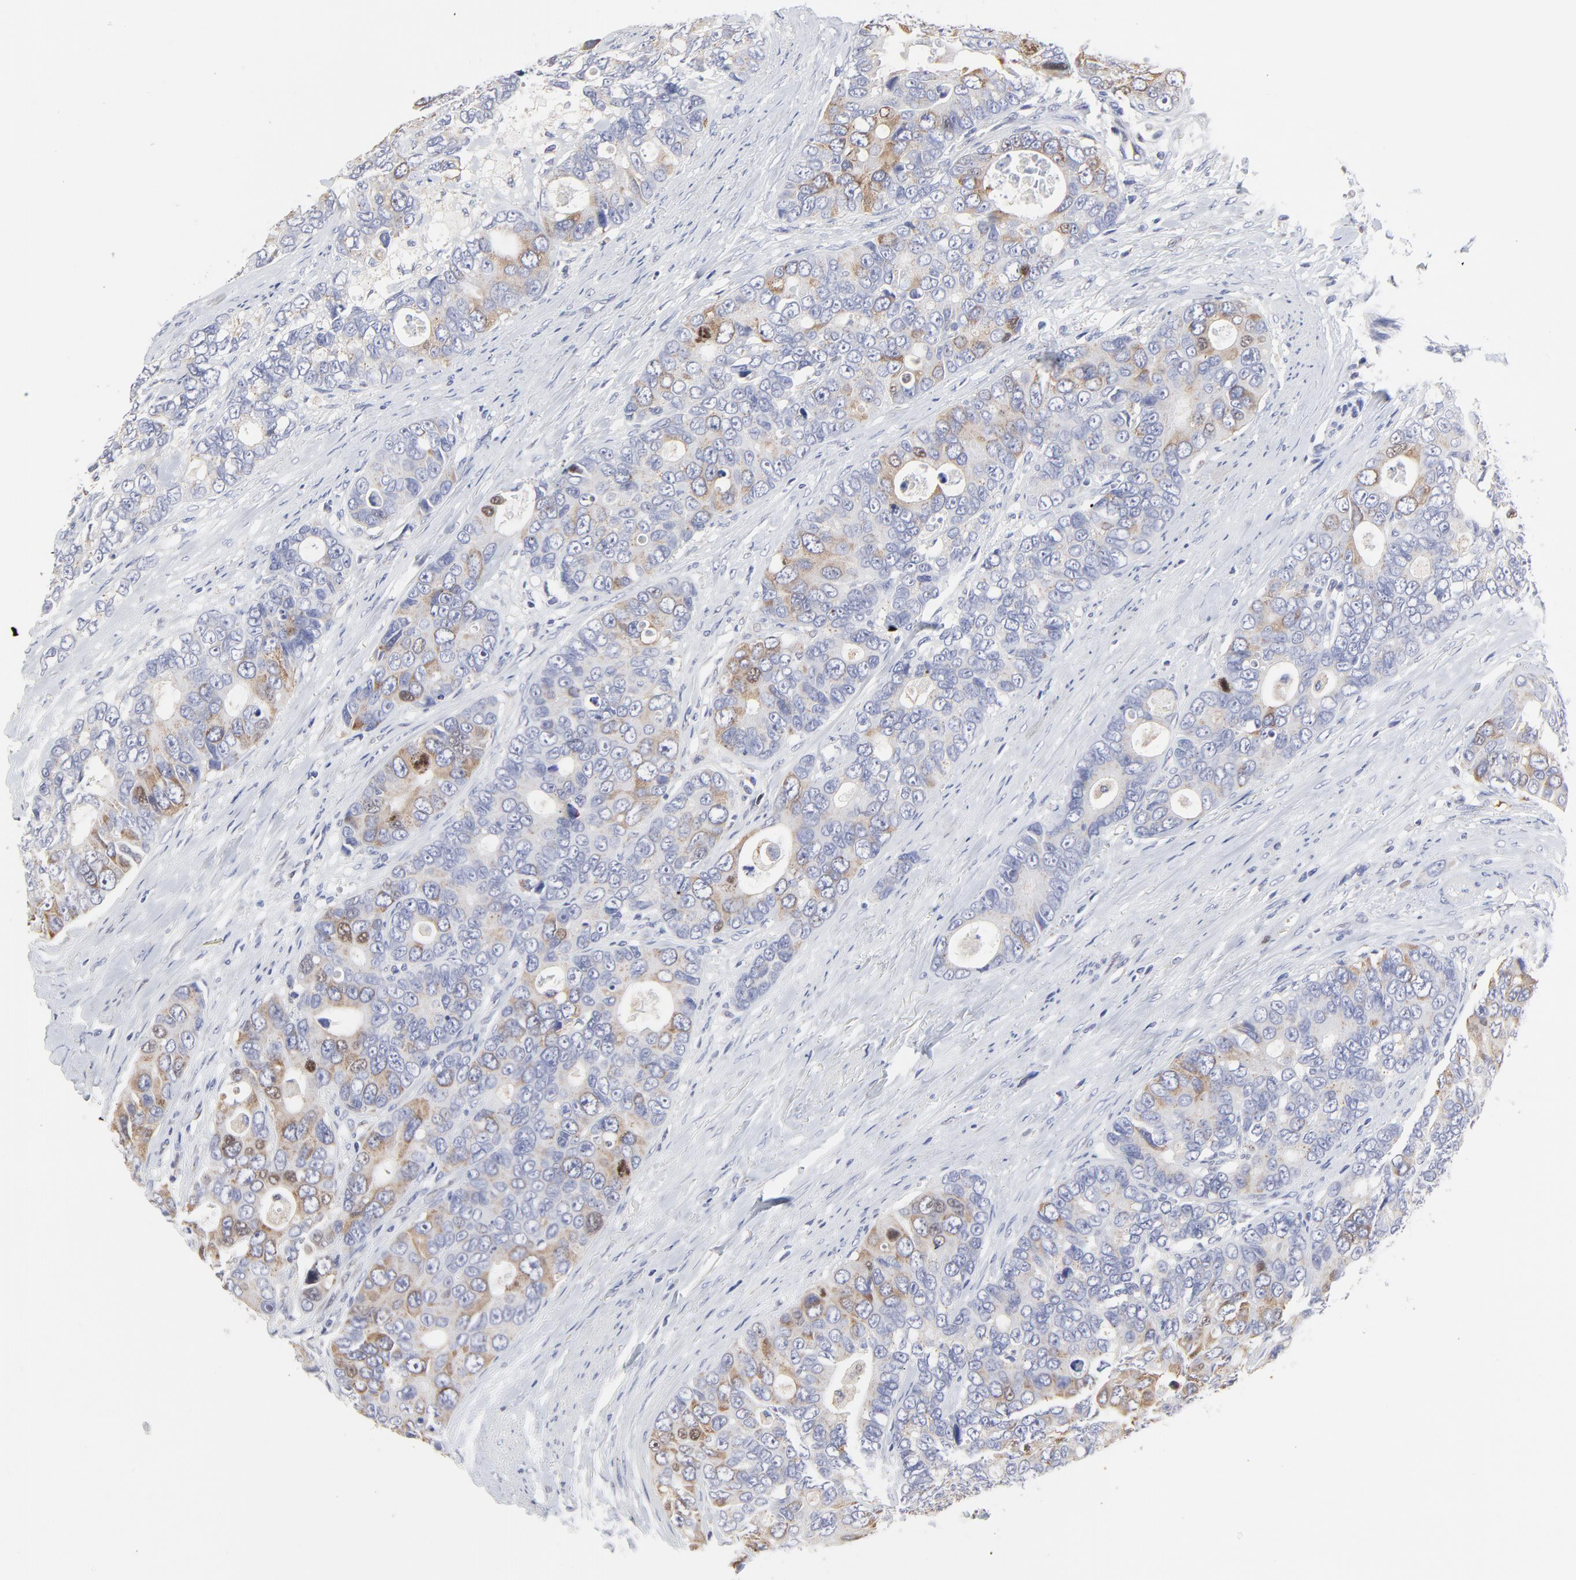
{"staining": {"intensity": "weak", "quantity": "25%-75%", "location": "cytoplasmic/membranous"}, "tissue": "colorectal cancer", "cell_type": "Tumor cells", "image_type": "cancer", "snomed": [{"axis": "morphology", "description": "Adenocarcinoma, NOS"}, {"axis": "topography", "description": "Rectum"}], "caption": "Adenocarcinoma (colorectal) stained for a protein displays weak cytoplasmic/membranous positivity in tumor cells.", "gene": "NCAPH", "patient": {"sex": "female", "age": 67}}